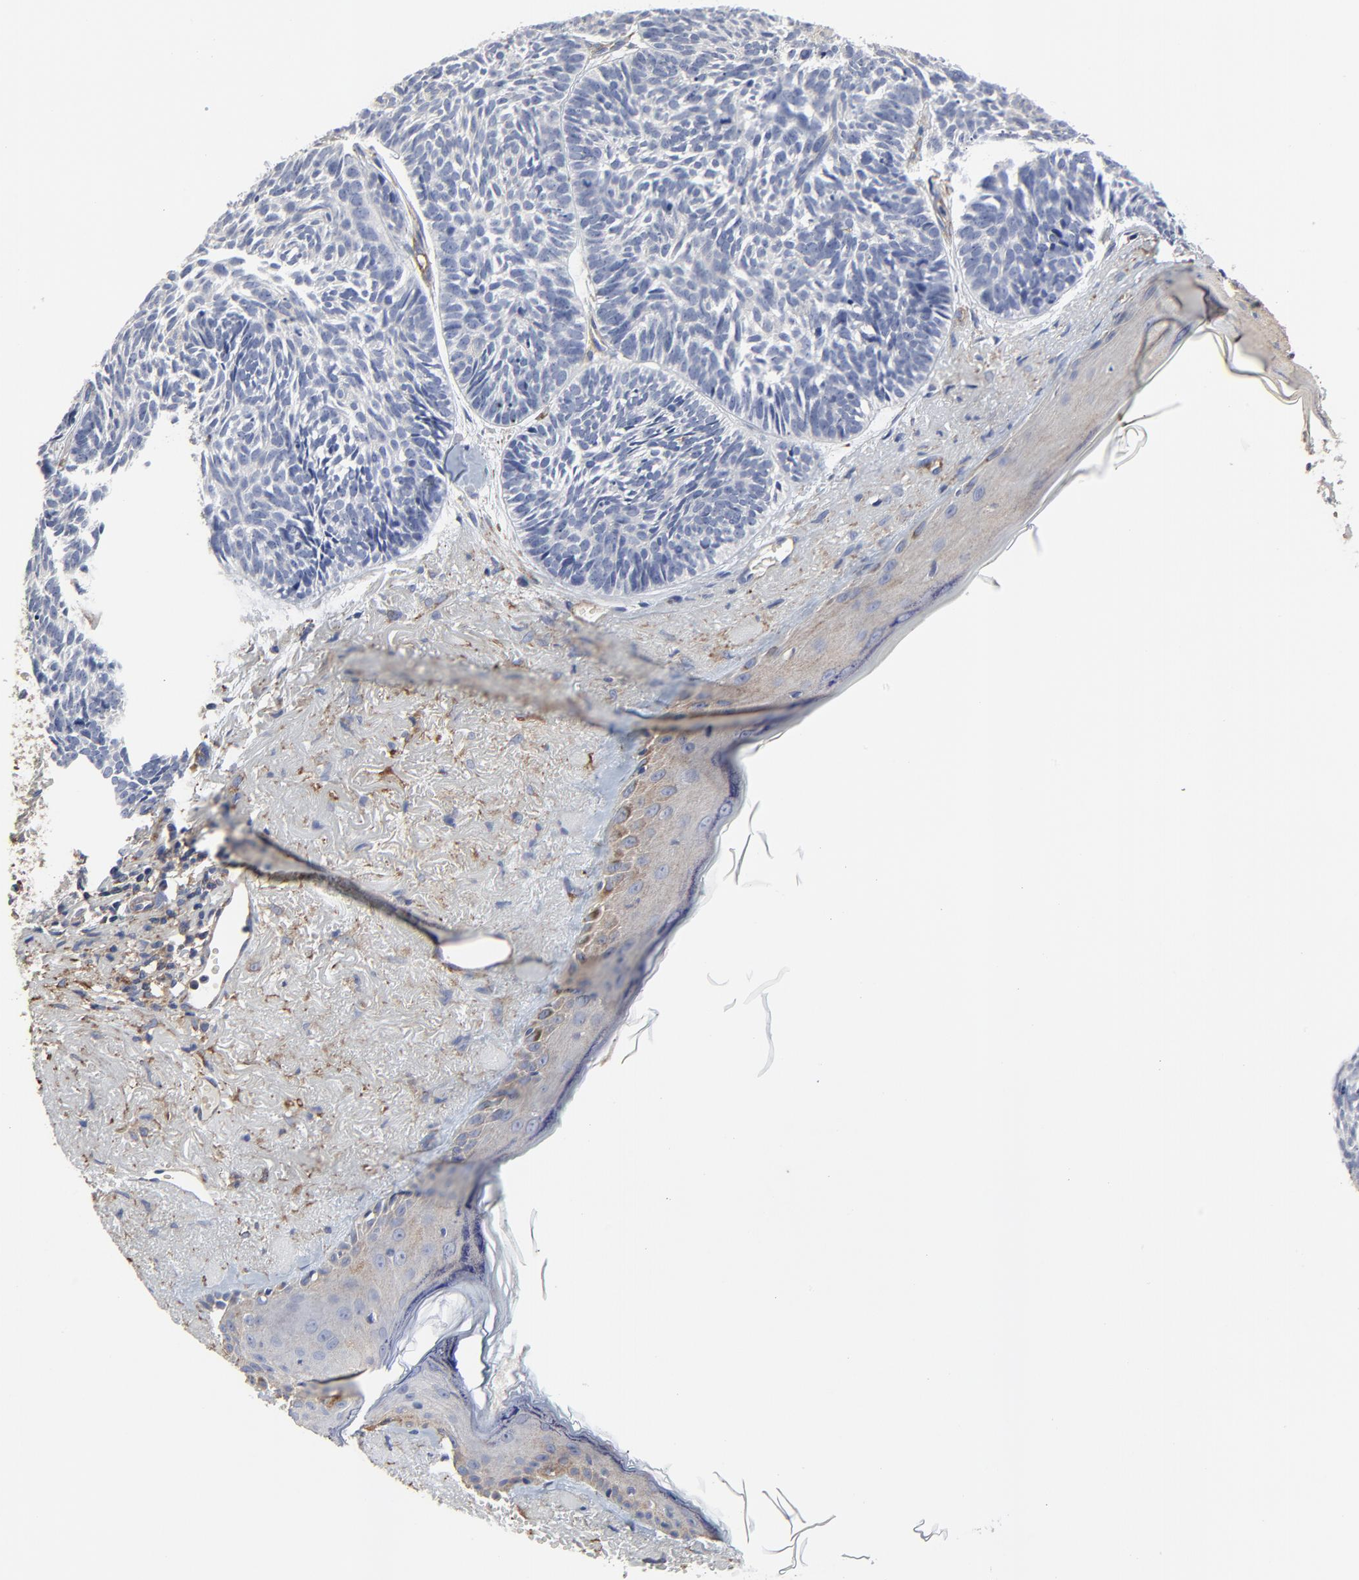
{"staining": {"intensity": "moderate", "quantity": "<25%", "location": "cytoplasmic/membranous"}, "tissue": "skin cancer", "cell_type": "Tumor cells", "image_type": "cancer", "snomed": [{"axis": "morphology", "description": "Basal cell carcinoma"}, {"axis": "topography", "description": "Skin"}], "caption": "Human skin cancer (basal cell carcinoma) stained with a protein marker displays moderate staining in tumor cells.", "gene": "NXF3", "patient": {"sex": "female", "age": 87}}